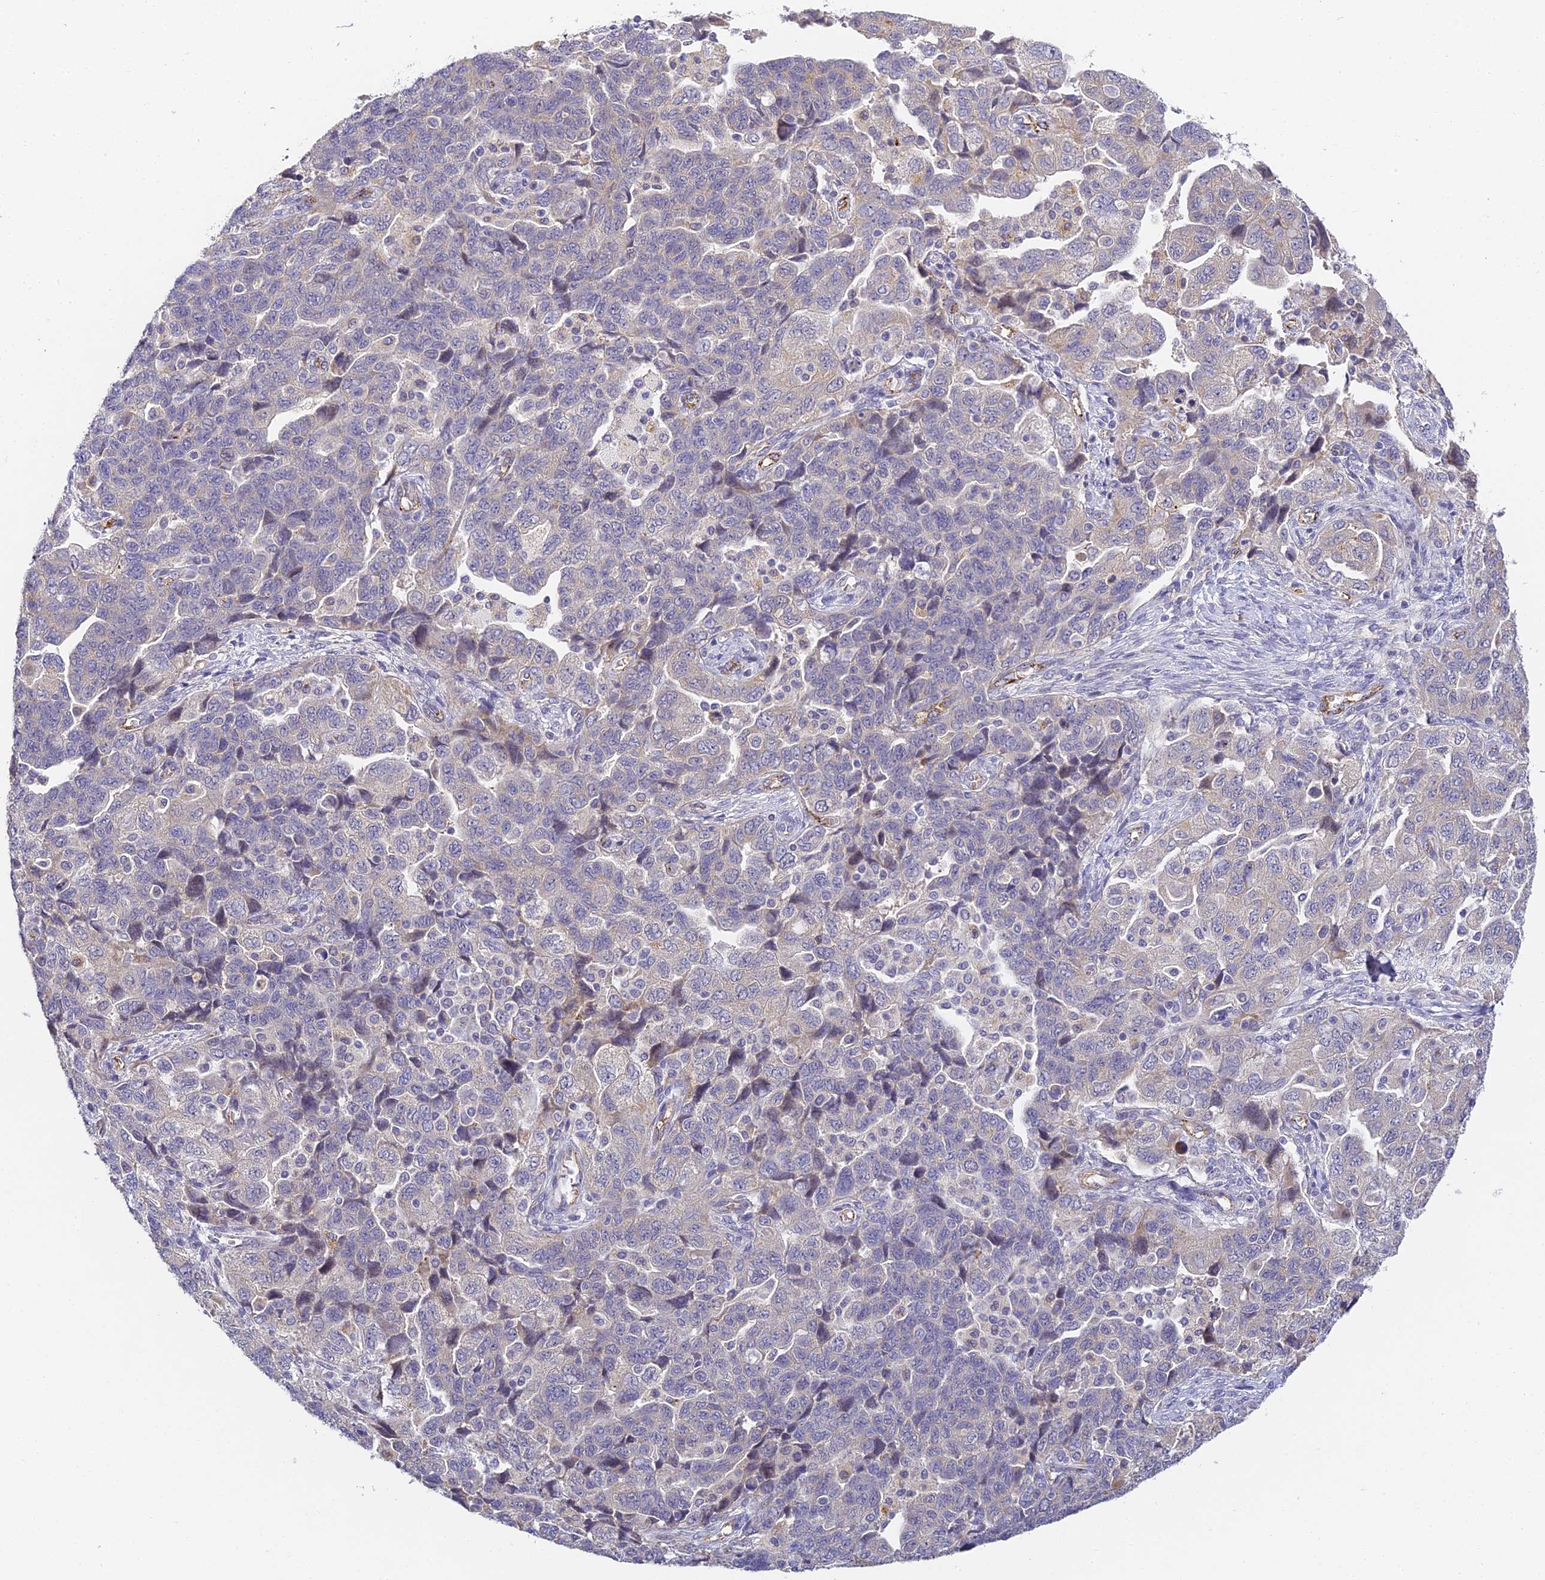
{"staining": {"intensity": "weak", "quantity": "<25%", "location": "cytoplasmic/membranous"}, "tissue": "ovarian cancer", "cell_type": "Tumor cells", "image_type": "cancer", "snomed": [{"axis": "morphology", "description": "Carcinoma, NOS"}, {"axis": "morphology", "description": "Cystadenocarcinoma, serous, NOS"}, {"axis": "topography", "description": "Ovary"}], "caption": "Protein analysis of ovarian cancer reveals no significant positivity in tumor cells.", "gene": "DNAAF10", "patient": {"sex": "female", "age": 69}}